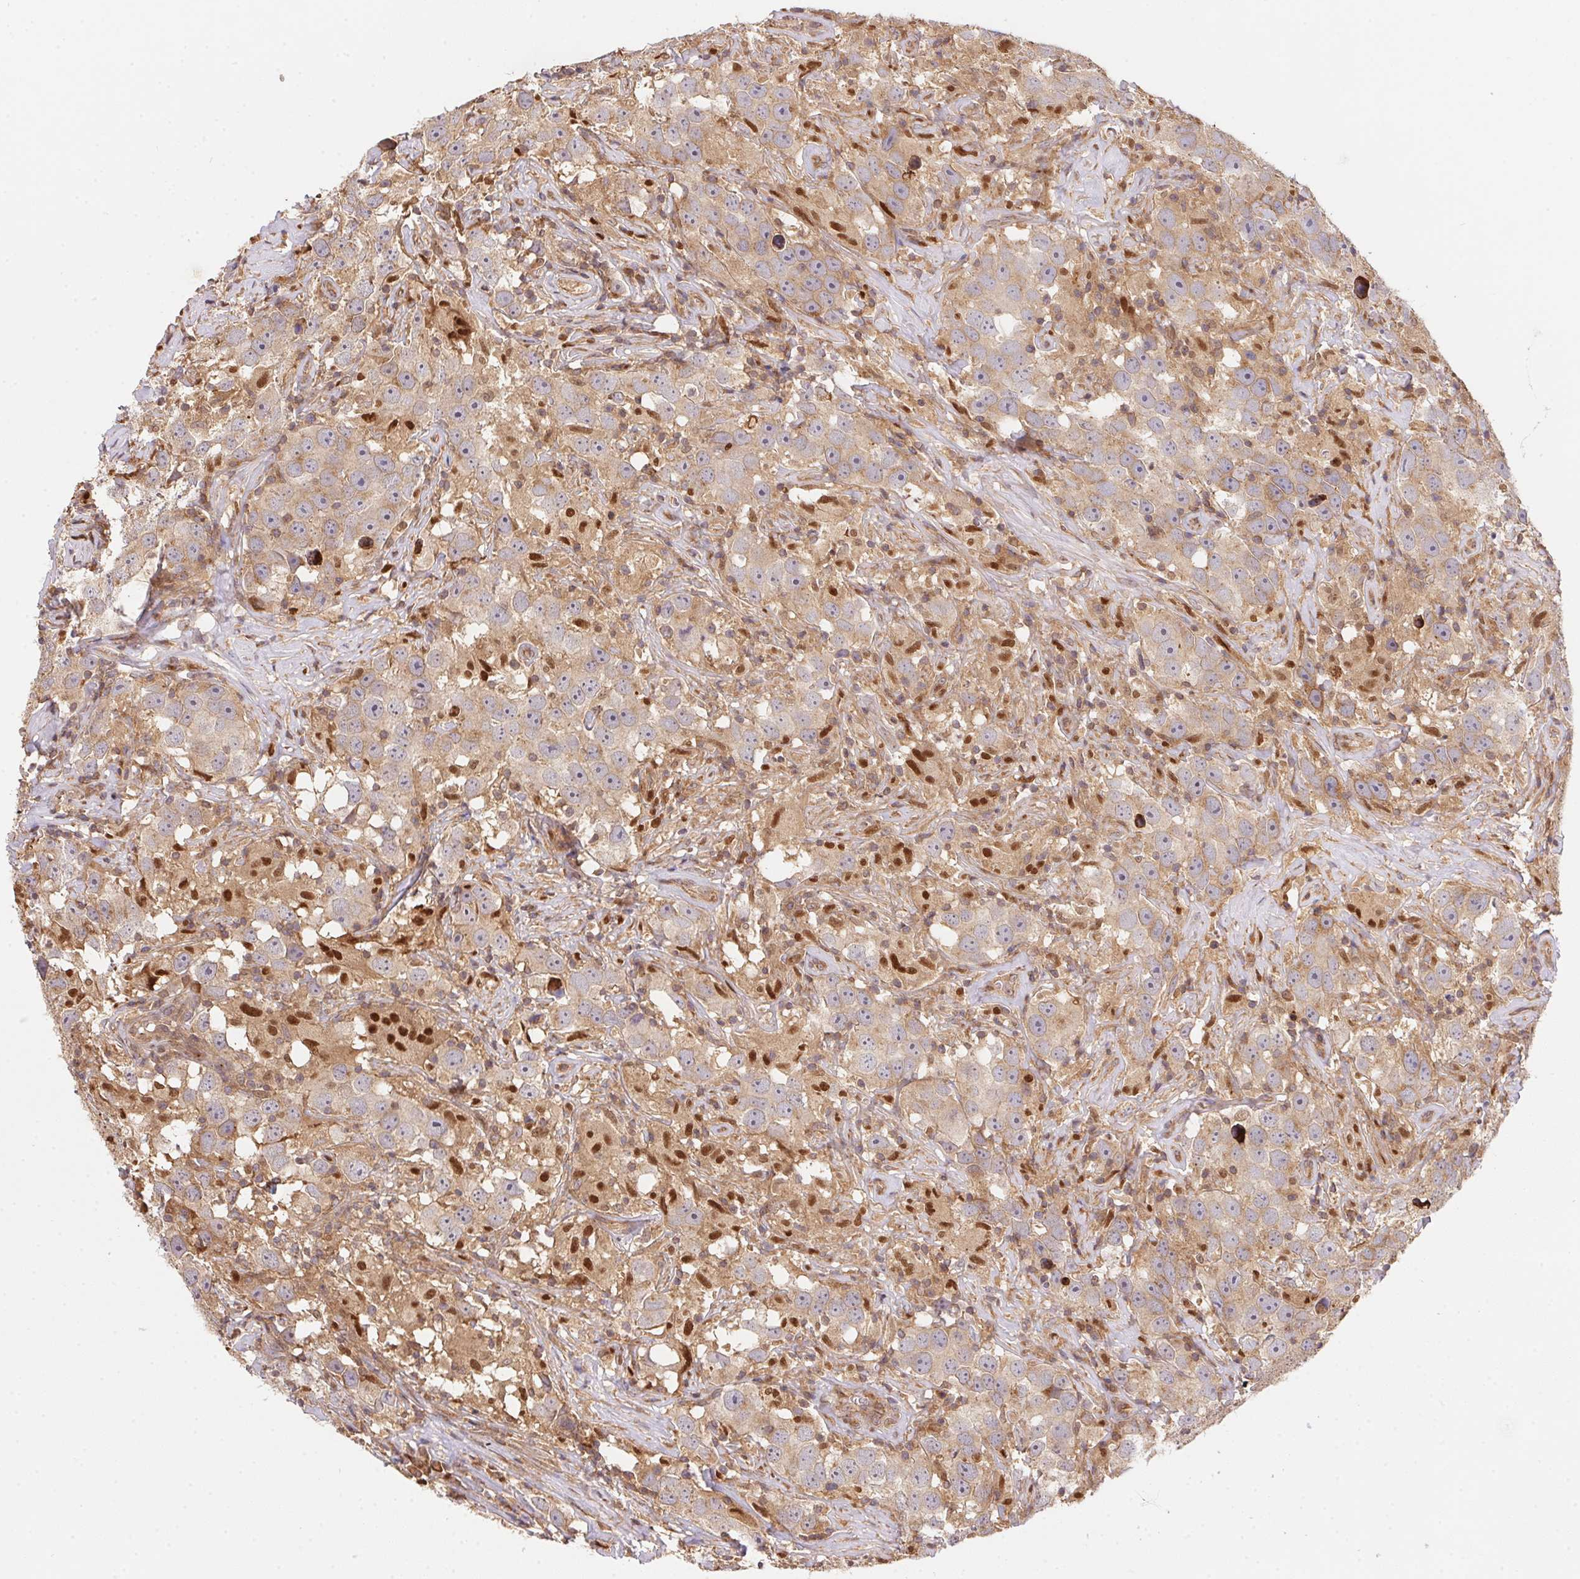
{"staining": {"intensity": "weak", "quantity": ">75%", "location": "cytoplasmic/membranous"}, "tissue": "testis cancer", "cell_type": "Tumor cells", "image_type": "cancer", "snomed": [{"axis": "morphology", "description": "Seminoma, NOS"}, {"axis": "topography", "description": "Testis"}], "caption": "Immunohistochemistry staining of testis cancer (seminoma), which shows low levels of weak cytoplasmic/membranous expression in approximately >75% of tumor cells indicating weak cytoplasmic/membranous protein expression. The staining was performed using DAB (3,3'-diaminobenzidine) (brown) for protein detection and nuclei were counterstained in hematoxylin (blue).", "gene": "MEX3D", "patient": {"sex": "male", "age": 49}}